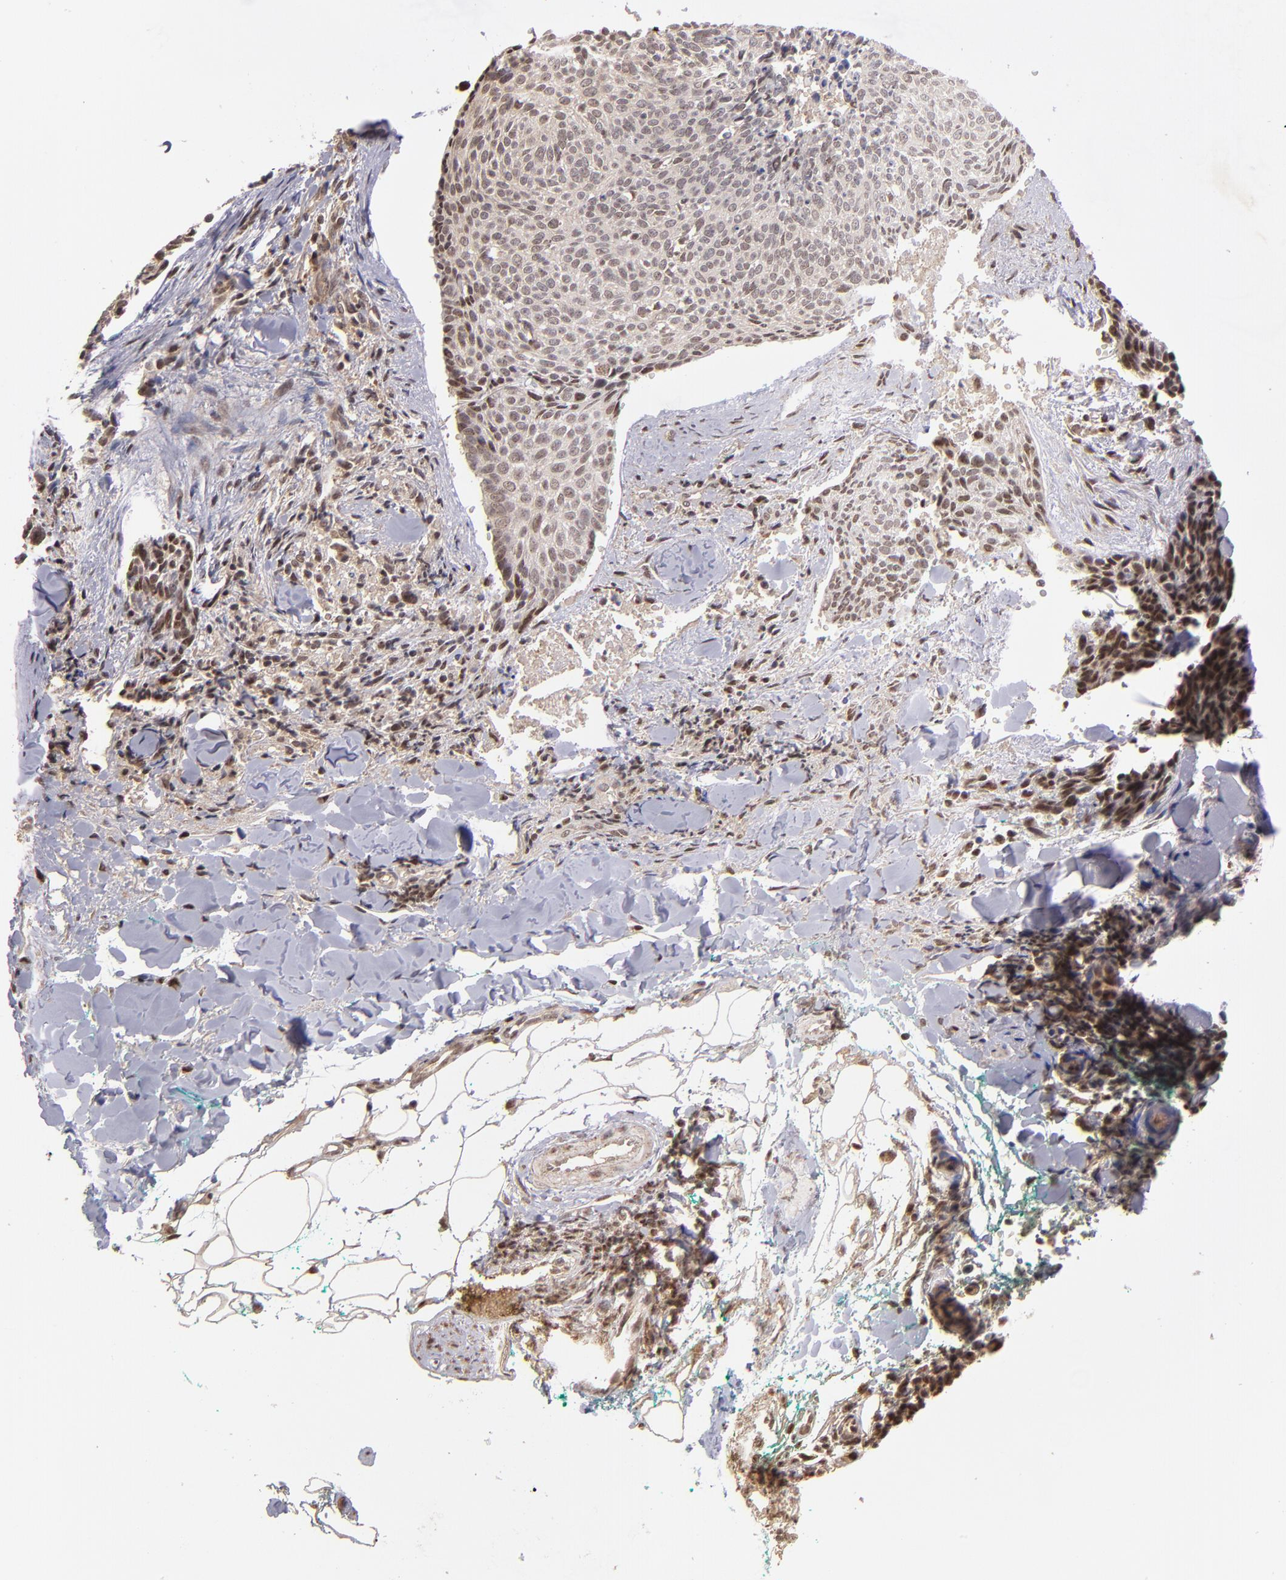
{"staining": {"intensity": "moderate", "quantity": "25%-75%", "location": "nuclear"}, "tissue": "skin cancer", "cell_type": "Tumor cells", "image_type": "cancer", "snomed": [{"axis": "morphology", "description": "Normal tissue, NOS"}, {"axis": "morphology", "description": "Basal cell carcinoma"}, {"axis": "topography", "description": "Skin"}], "caption": "Moderate nuclear protein positivity is seen in about 25%-75% of tumor cells in basal cell carcinoma (skin).", "gene": "ABHD12B", "patient": {"sex": "female", "age": 57}}